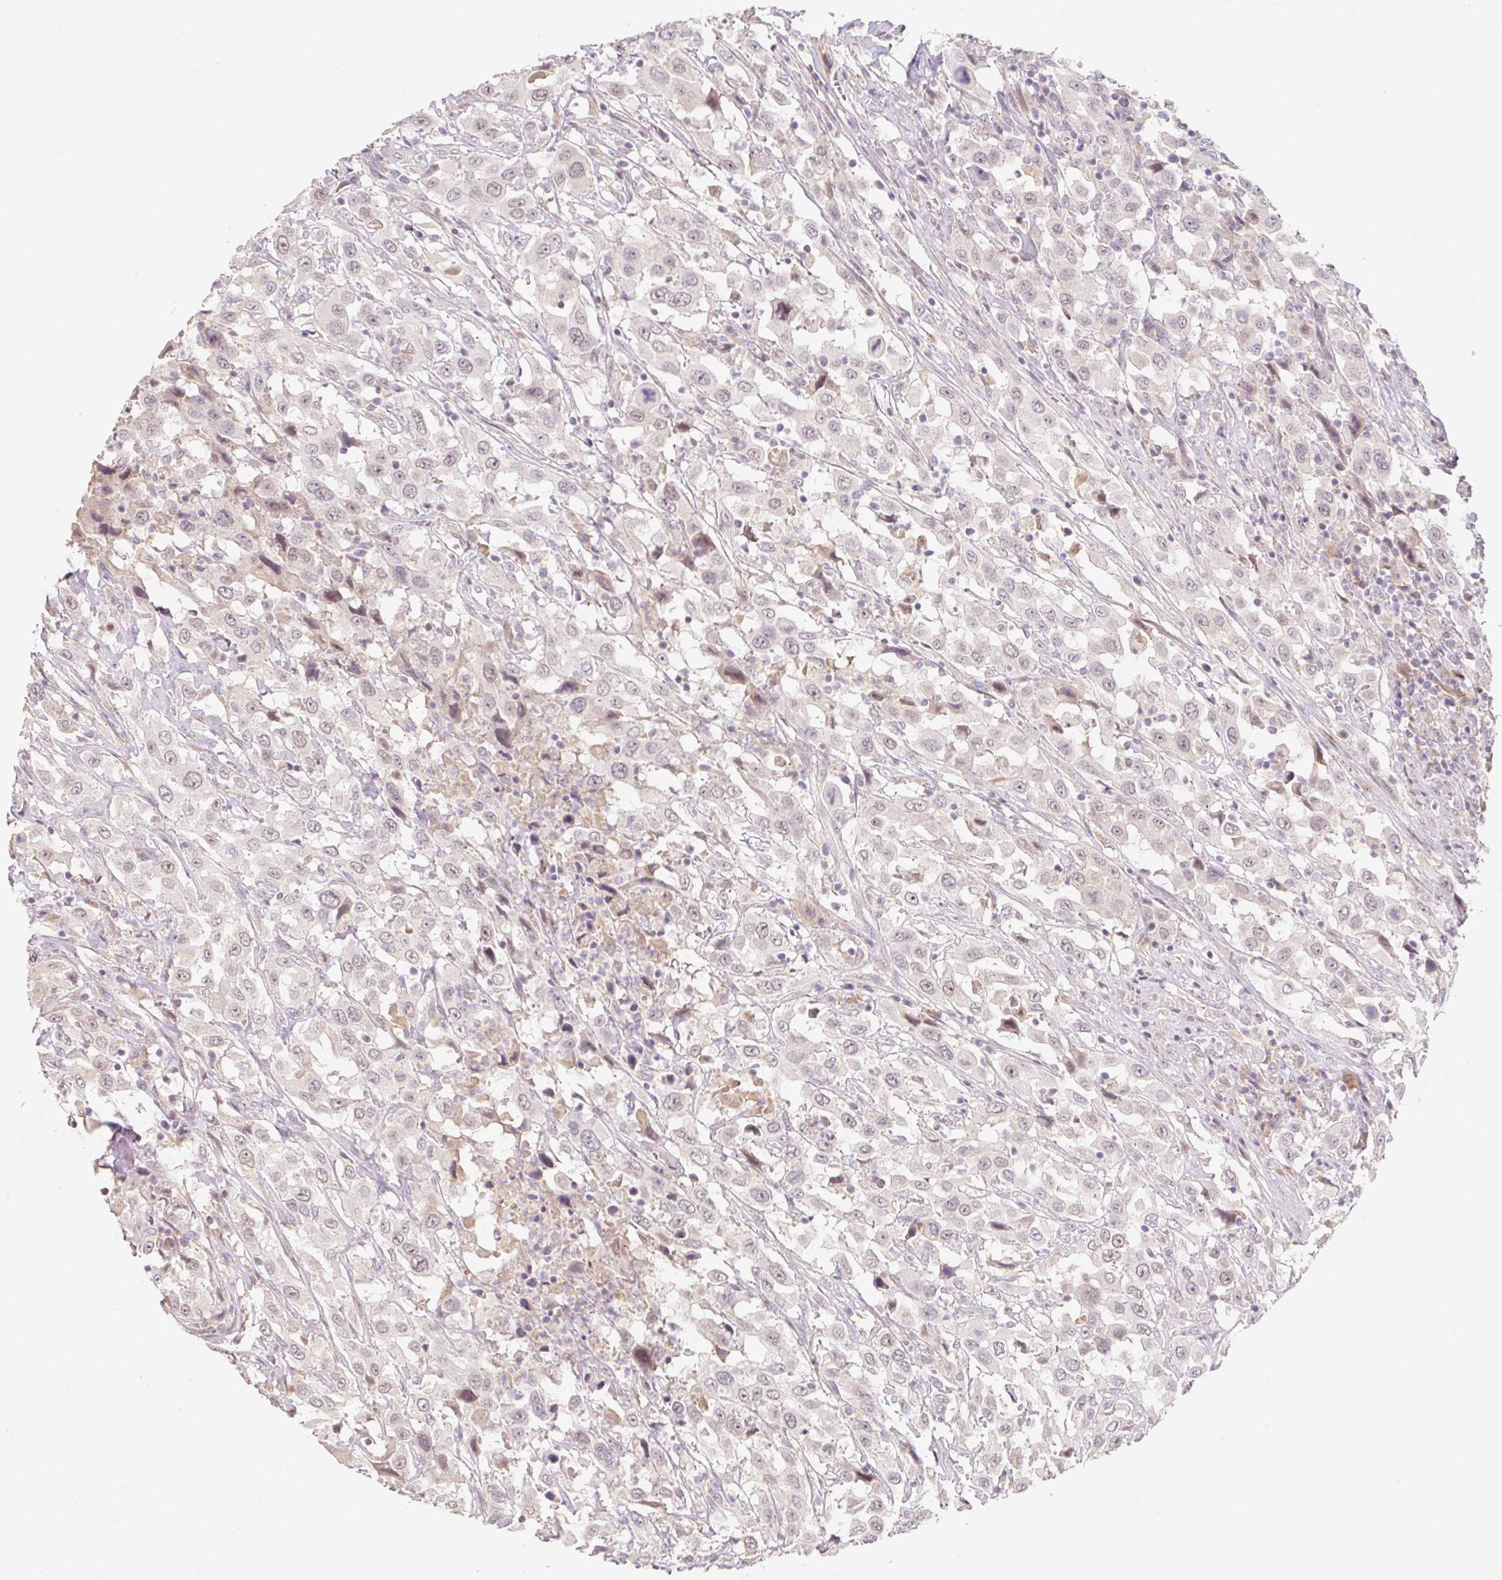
{"staining": {"intensity": "weak", "quantity": "25%-75%", "location": "nuclear"}, "tissue": "urothelial cancer", "cell_type": "Tumor cells", "image_type": "cancer", "snomed": [{"axis": "morphology", "description": "Urothelial carcinoma, High grade"}, {"axis": "topography", "description": "Urinary bladder"}], "caption": "Weak nuclear staining is identified in about 25%-75% of tumor cells in urothelial carcinoma (high-grade).", "gene": "MIA2", "patient": {"sex": "male", "age": 61}}